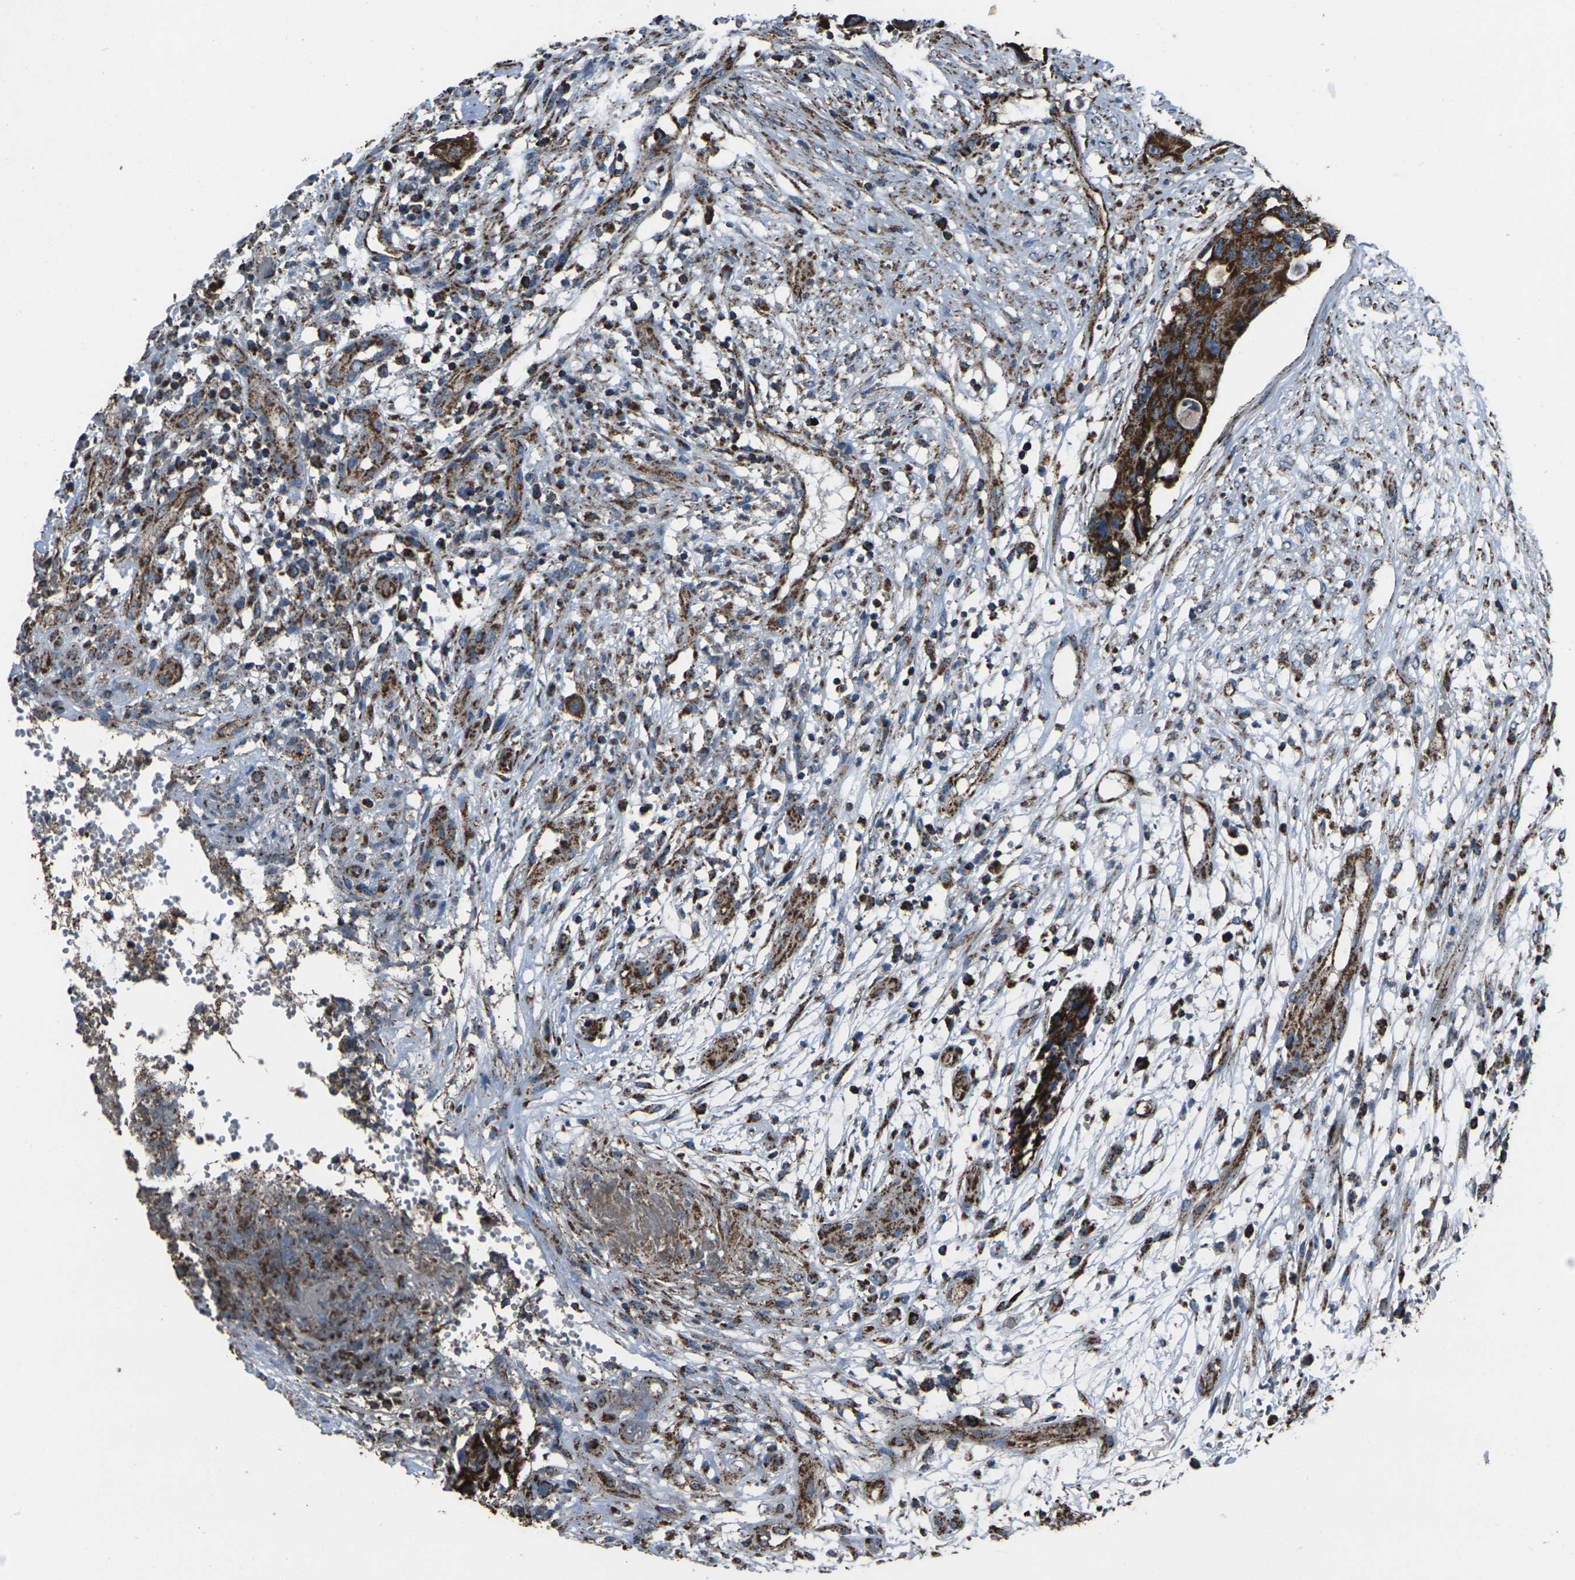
{"staining": {"intensity": "strong", "quantity": ">75%", "location": "cytoplasmic/membranous"}, "tissue": "colorectal cancer", "cell_type": "Tumor cells", "image_type": "cancer", "snomed": [{"axis": "morphology", "description": "Adenocarcinoma, NOS"}, {"axis": "topography", "description": "Colon"}], "caption": "Immunohistochemical staining of adenocarcinoma (colorectal) reveals high levels of strong cytoplasmic/membranous protein staining in about >75% of tumor cells.", "gene": "KLHL5", "patient": {"sex": "female", "age": 57}}